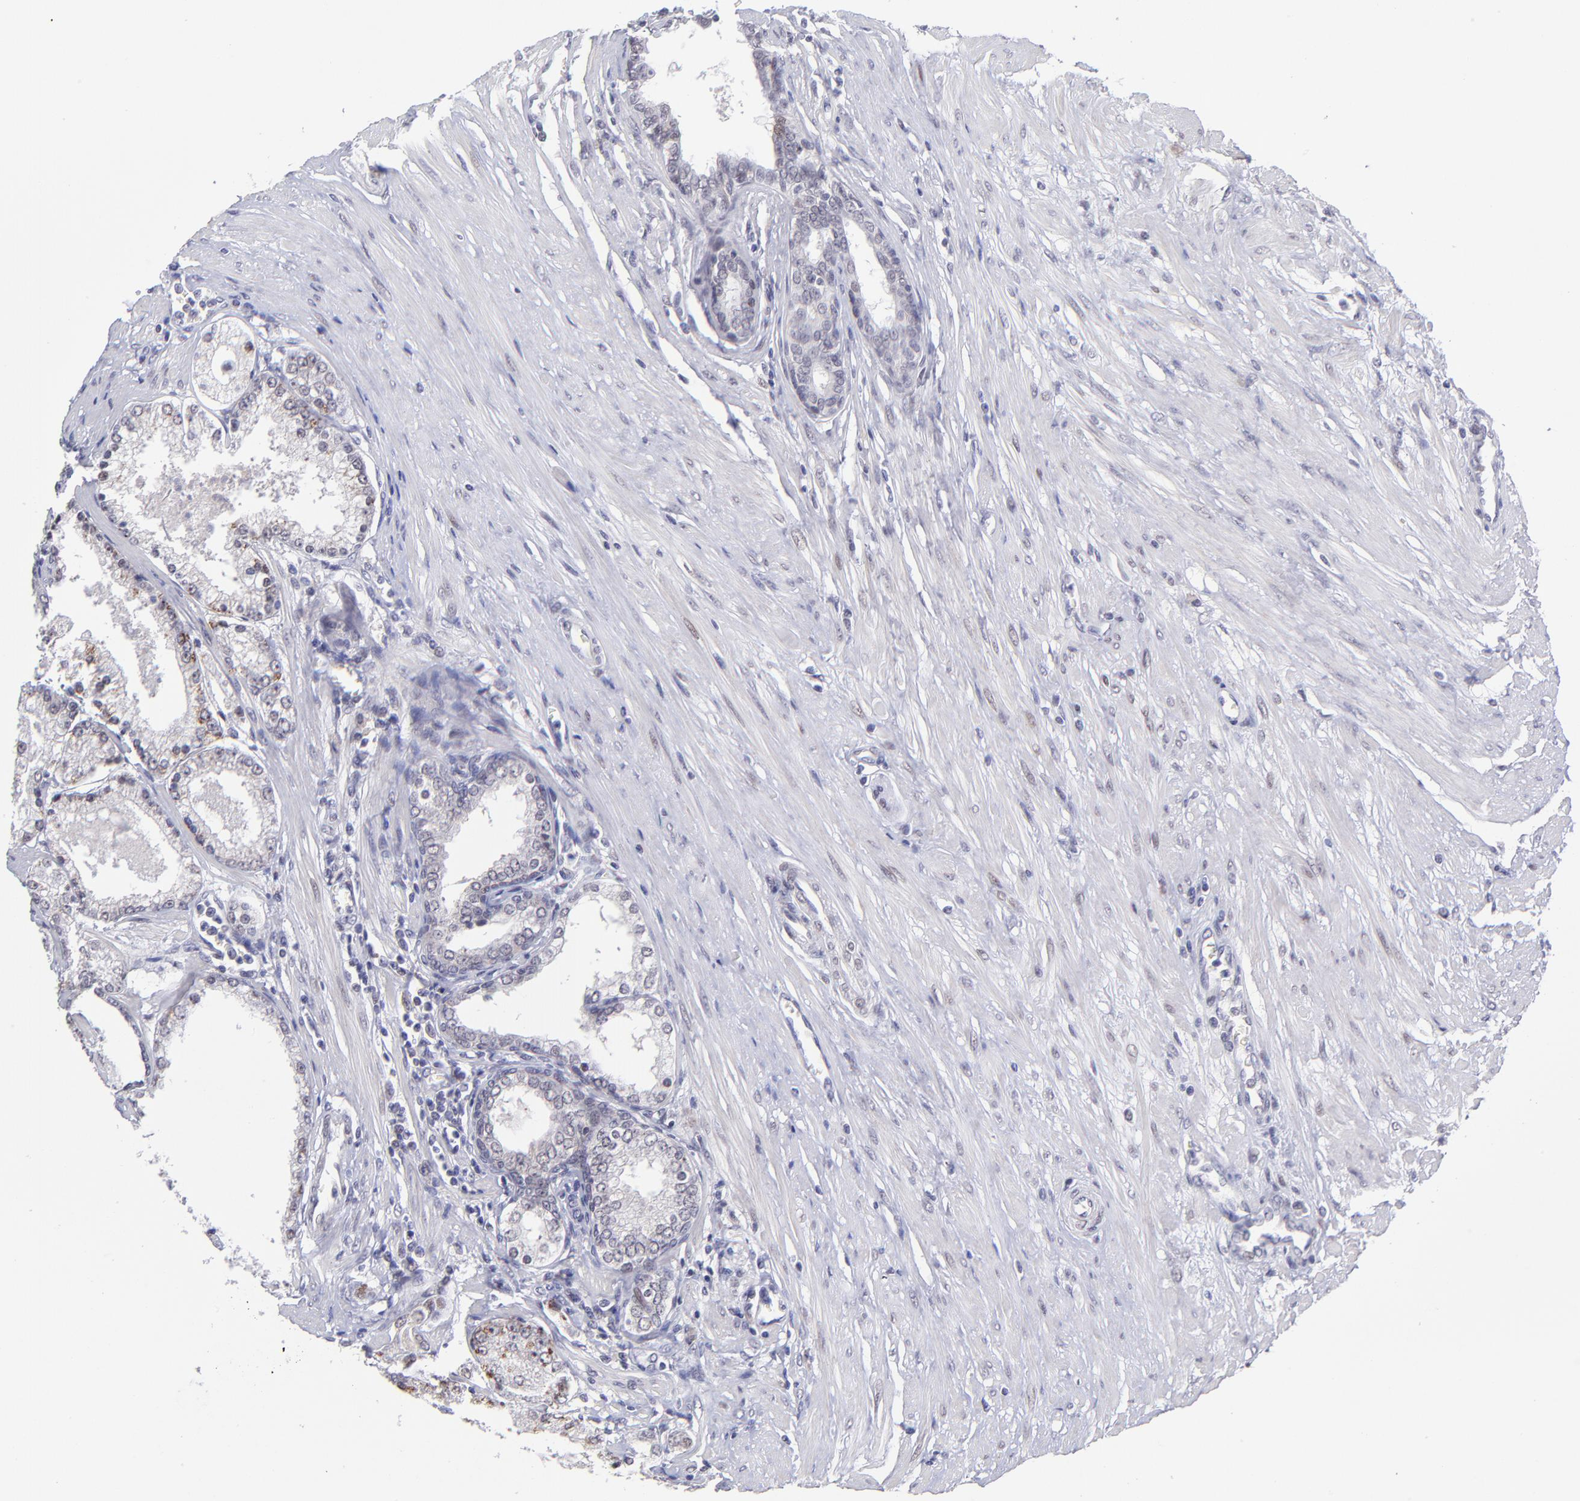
{"staining": {"intensity": "weak", "quantity": ">75%", "location": "cytoplasmic/membranous"}, "tissue": "prostate cancer", "cell_type": "Tumor cells", "image_type": "cancer", "snomed": [{"axis": "morphology", "description": "Adenocarcinoma, Medium grade"}, {"axis": "topography", "description": "Prostate"}], "caption": "About >75% of tumor cells in human prostate cancer display weak cytoplasmic/membranous protein positivity as visualized by brown immunohistochemical staining.", "gene": "SOX6", "patient": {"sex": "male", "age": 72}}